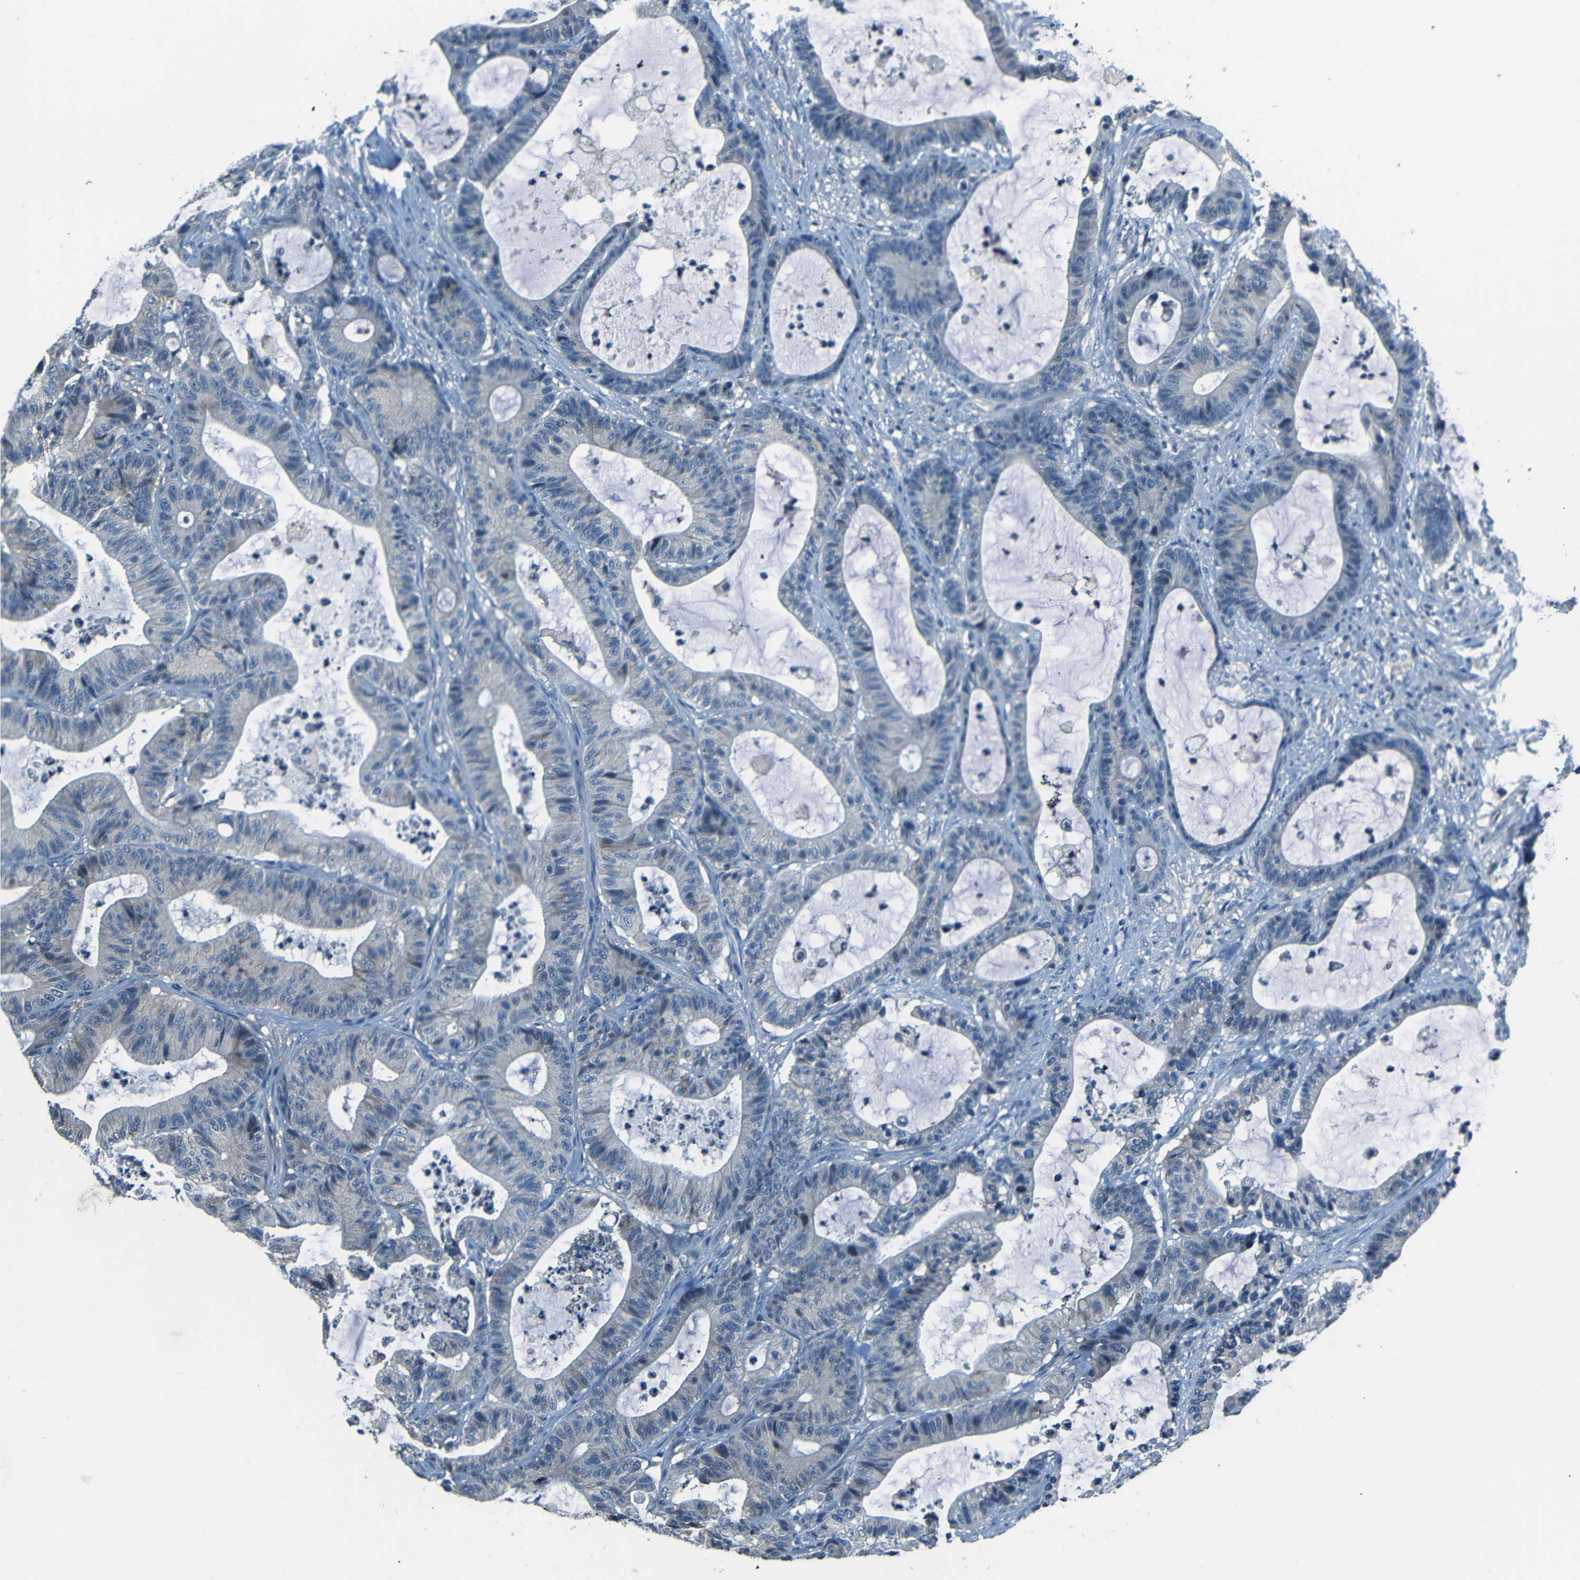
{"staining": {"intensity": "negative", "quantity": "none", "location": "none"}, "tissue": "colorectal cancer", "cell_type": "Tumor cells", "image_type": "cancer", "snomed": [{"axis": "morphology", "description": "Adenocarcinoma, NOS"}, {"axis": "topography", "description": "Colon"}], "caption": "Immunohistochemistry (IHC) micrograph of neoplastic tissue: human colorectal cancer (adenocarcinoma) stained with DAB (3,3'-diaminobenzidine) demonstrates no significant protein positivity in tumor cells.", "gene": "SLA", "patient": {"sex": "female", "age": 84}}